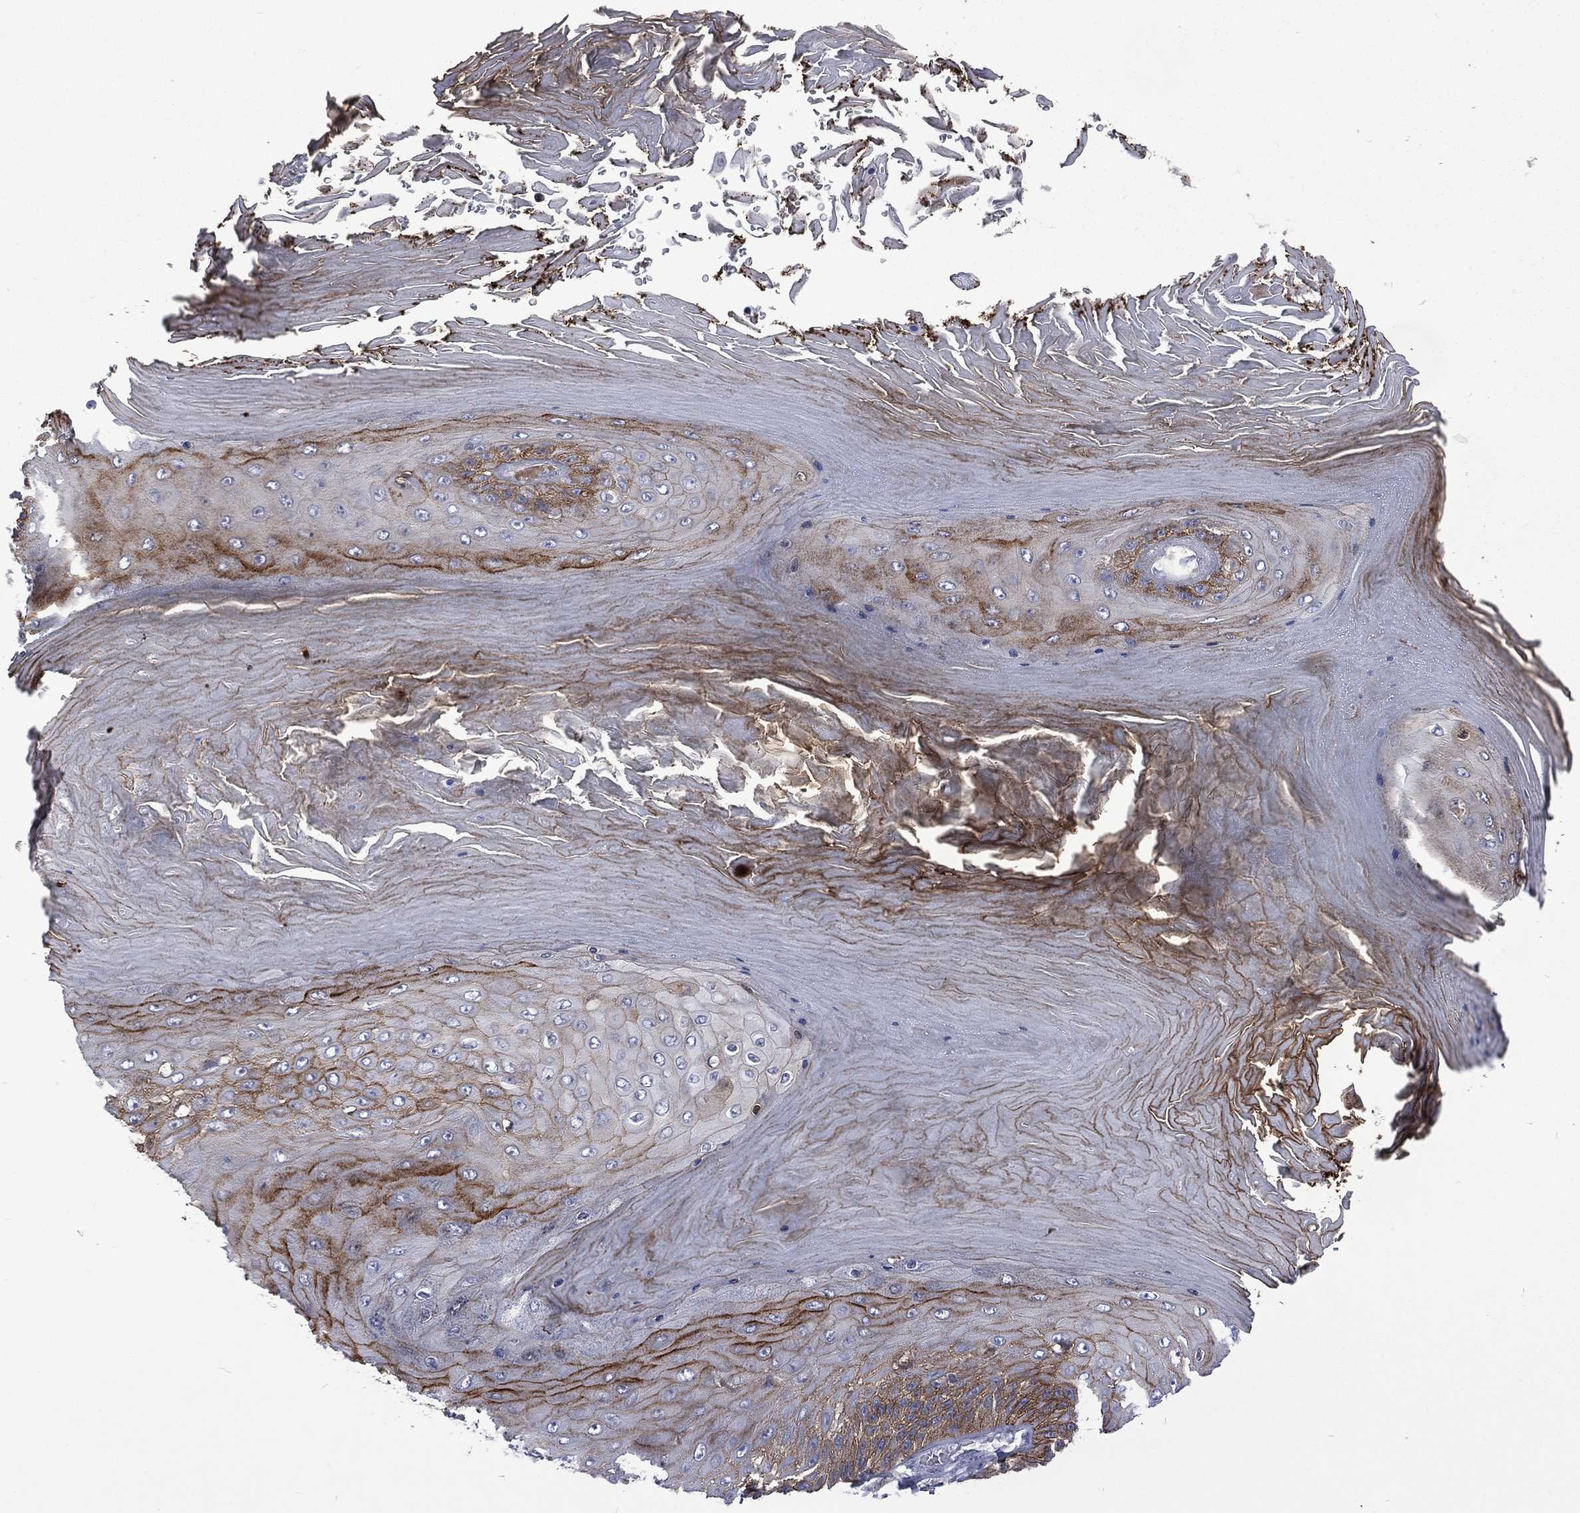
{"staining": {"intensity": "strong", "quantity": "<25%", "location": "cytoplasmic/membranous"}, "tissue": "skin cancer", "cell_type": "Tumor cells", "image_type": "cancer", "snomed": [{"axis": "morphology", "description": "Squamous cell carcinoma, NOS"}, {"axis": "topography", "description": "Skin"}], "caption": "Immunohistochemistry (IHC) (DAB) staining of skin squamous cell carcinoma demonstrates strong cytoplasmic/membranous protein expression in about <25% of tumor cells. (IHC, brightfield microscopy, high magnification).", "gene": "CA12", "patient": {"sex": "male", "age": 62}}